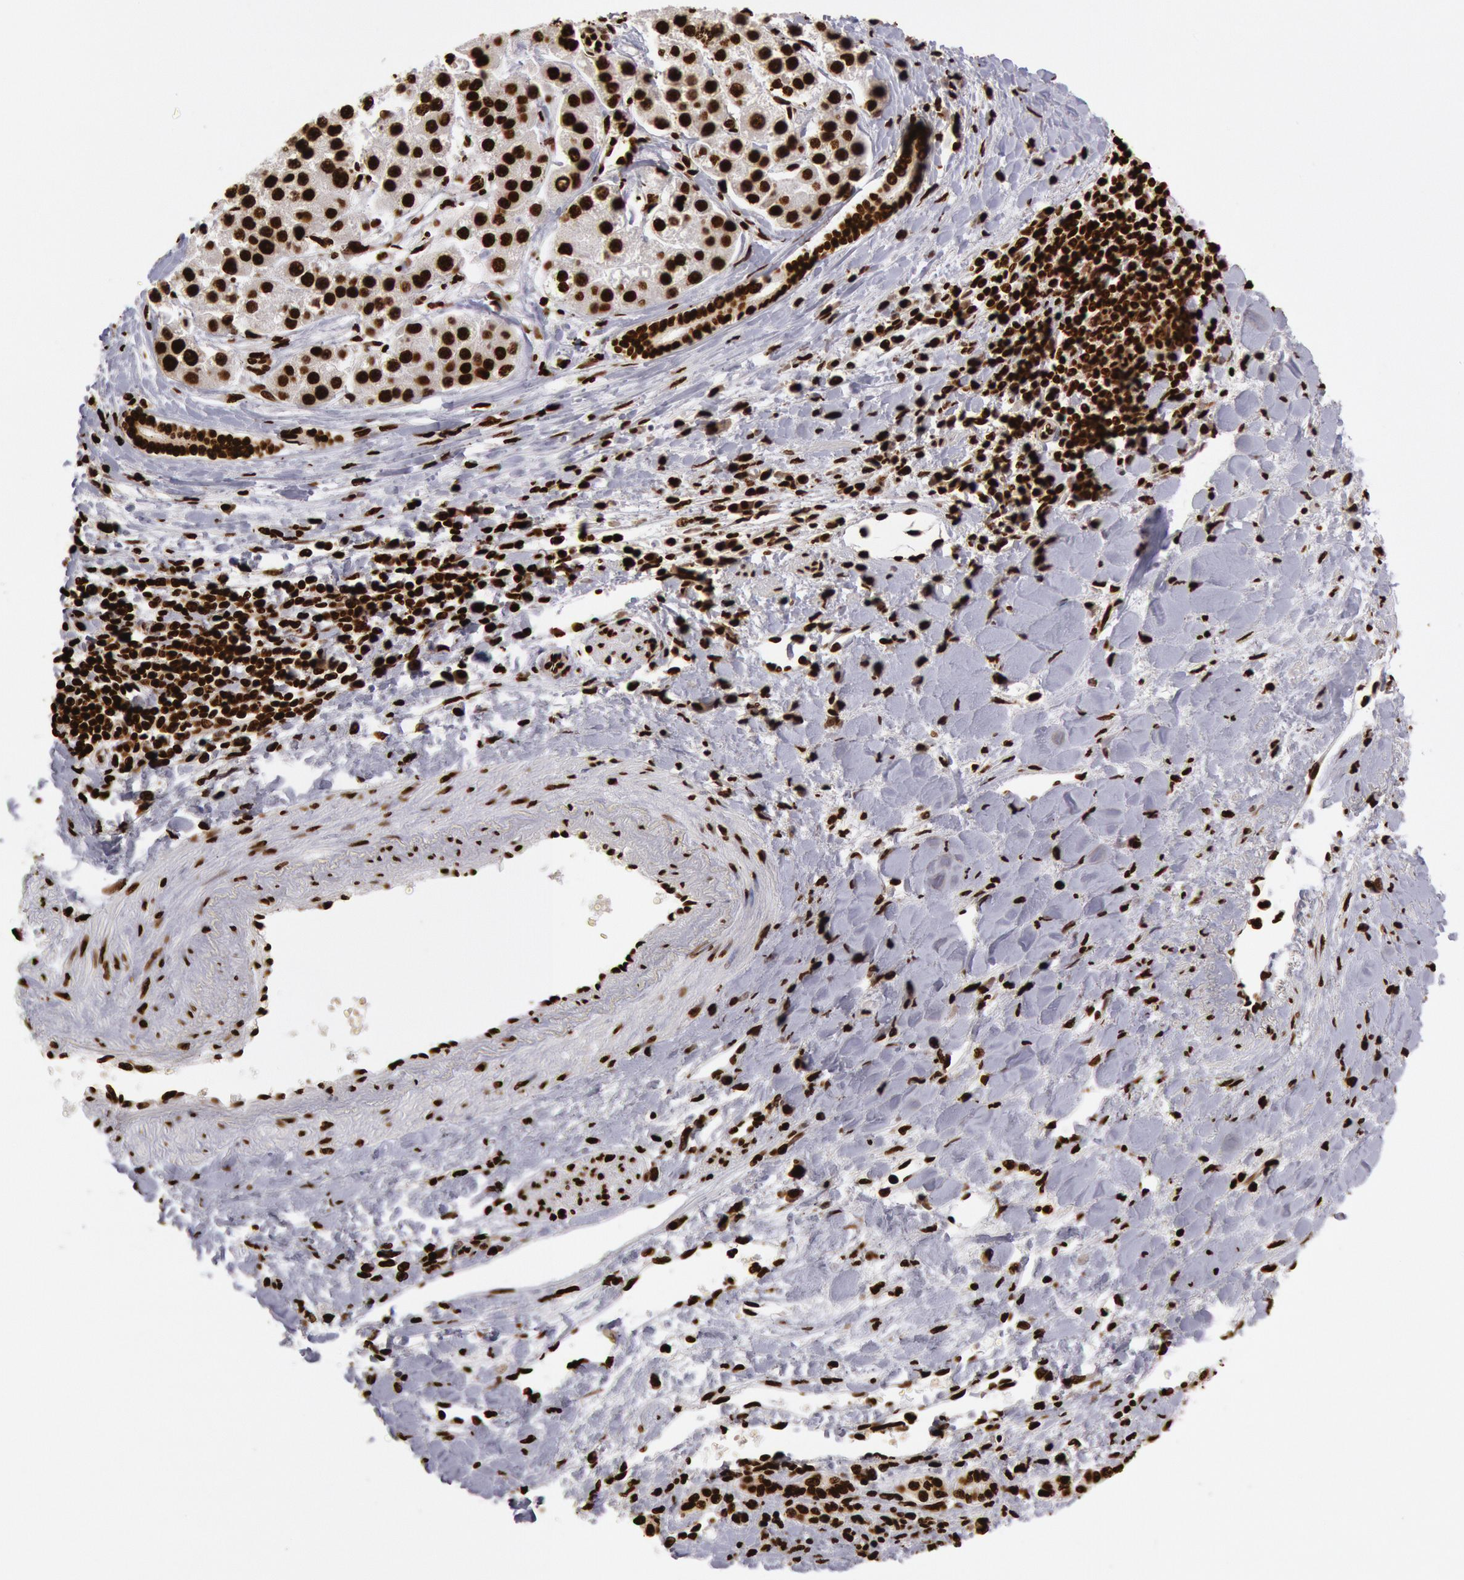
{"staining": {"intensity": "strong", "quantity": ">75%", "location": "nuclear"}, "tissue": "liver cancer", "cell_type": "Tumor cells", "image_type": "cancer", "snomed": [{"axis": "morphology", "description": "Carcinoma, Hepatocellular, NOS"}, {"axis": "topography", "description": "Liver"}], "caption": "A micrograph of human liver hepatocellular carcinoma stained for a protein shows strong nuclear brown staining in tumor cells.", "gene": "H3-4", "patient": {"sex": "female", "age": 85}}